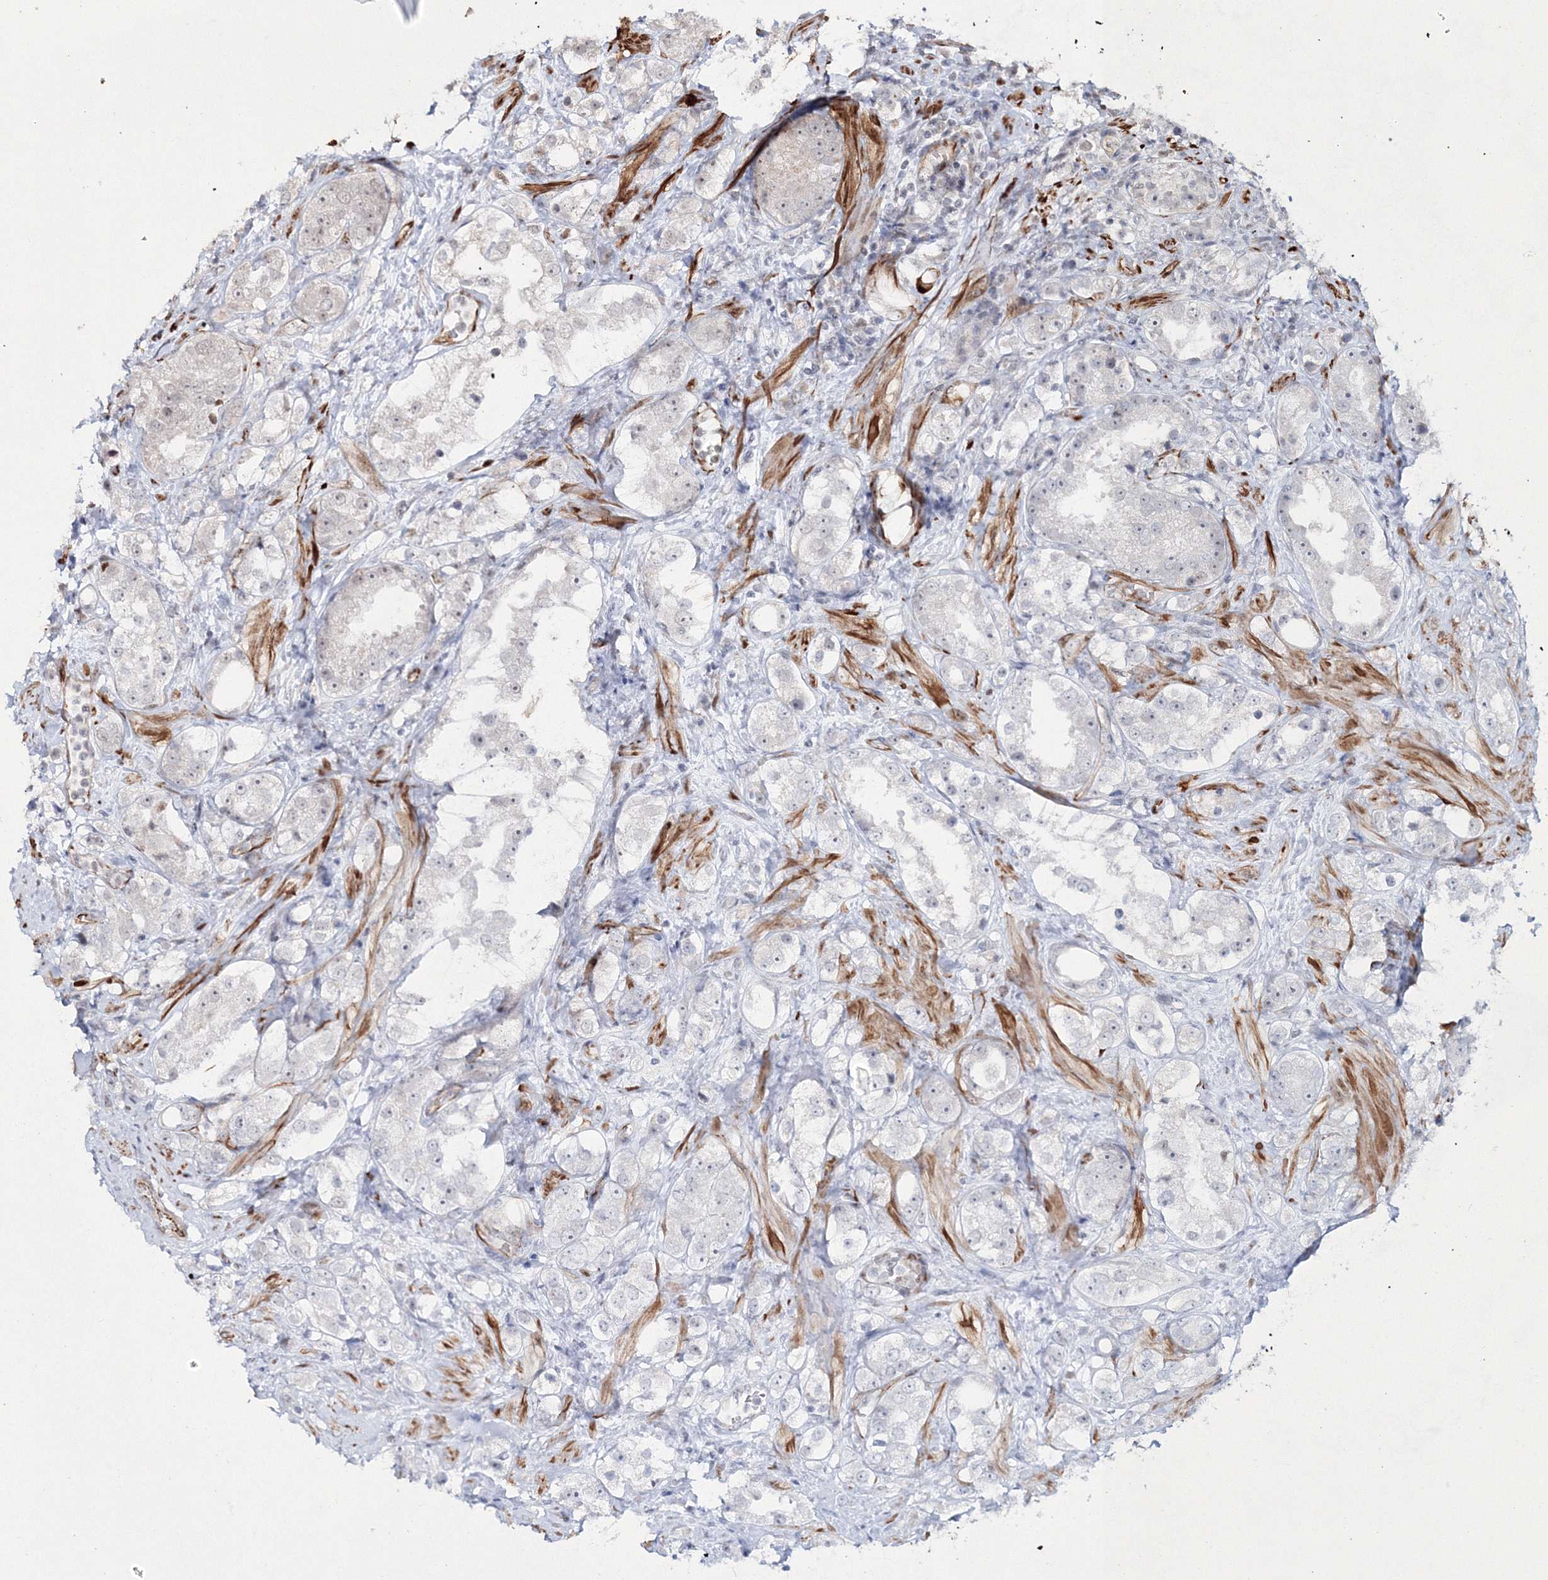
{"staining": {"intensity": "negative", "quantity": "none", "location": "none"}, "tissue": "prostate cancer", "cell_type": "Tumor cells", "image_type": "cancer", "snomed": [{"axis": "morphology", "description": "Adenocarcinoma, NOS"}, {"axis": "topography", "description": "Prostate"}], "caption": "Tumor cells show no significant positivity in prostate adenocarcinoma. (Stains: DAB immunohistochemistry (IHC) with hematoxylin counter stain, Microscopy: brightfield microscopy at high magnification).", "gene": "SNIP1", "patient": {"sex": "male", "age": 79}}